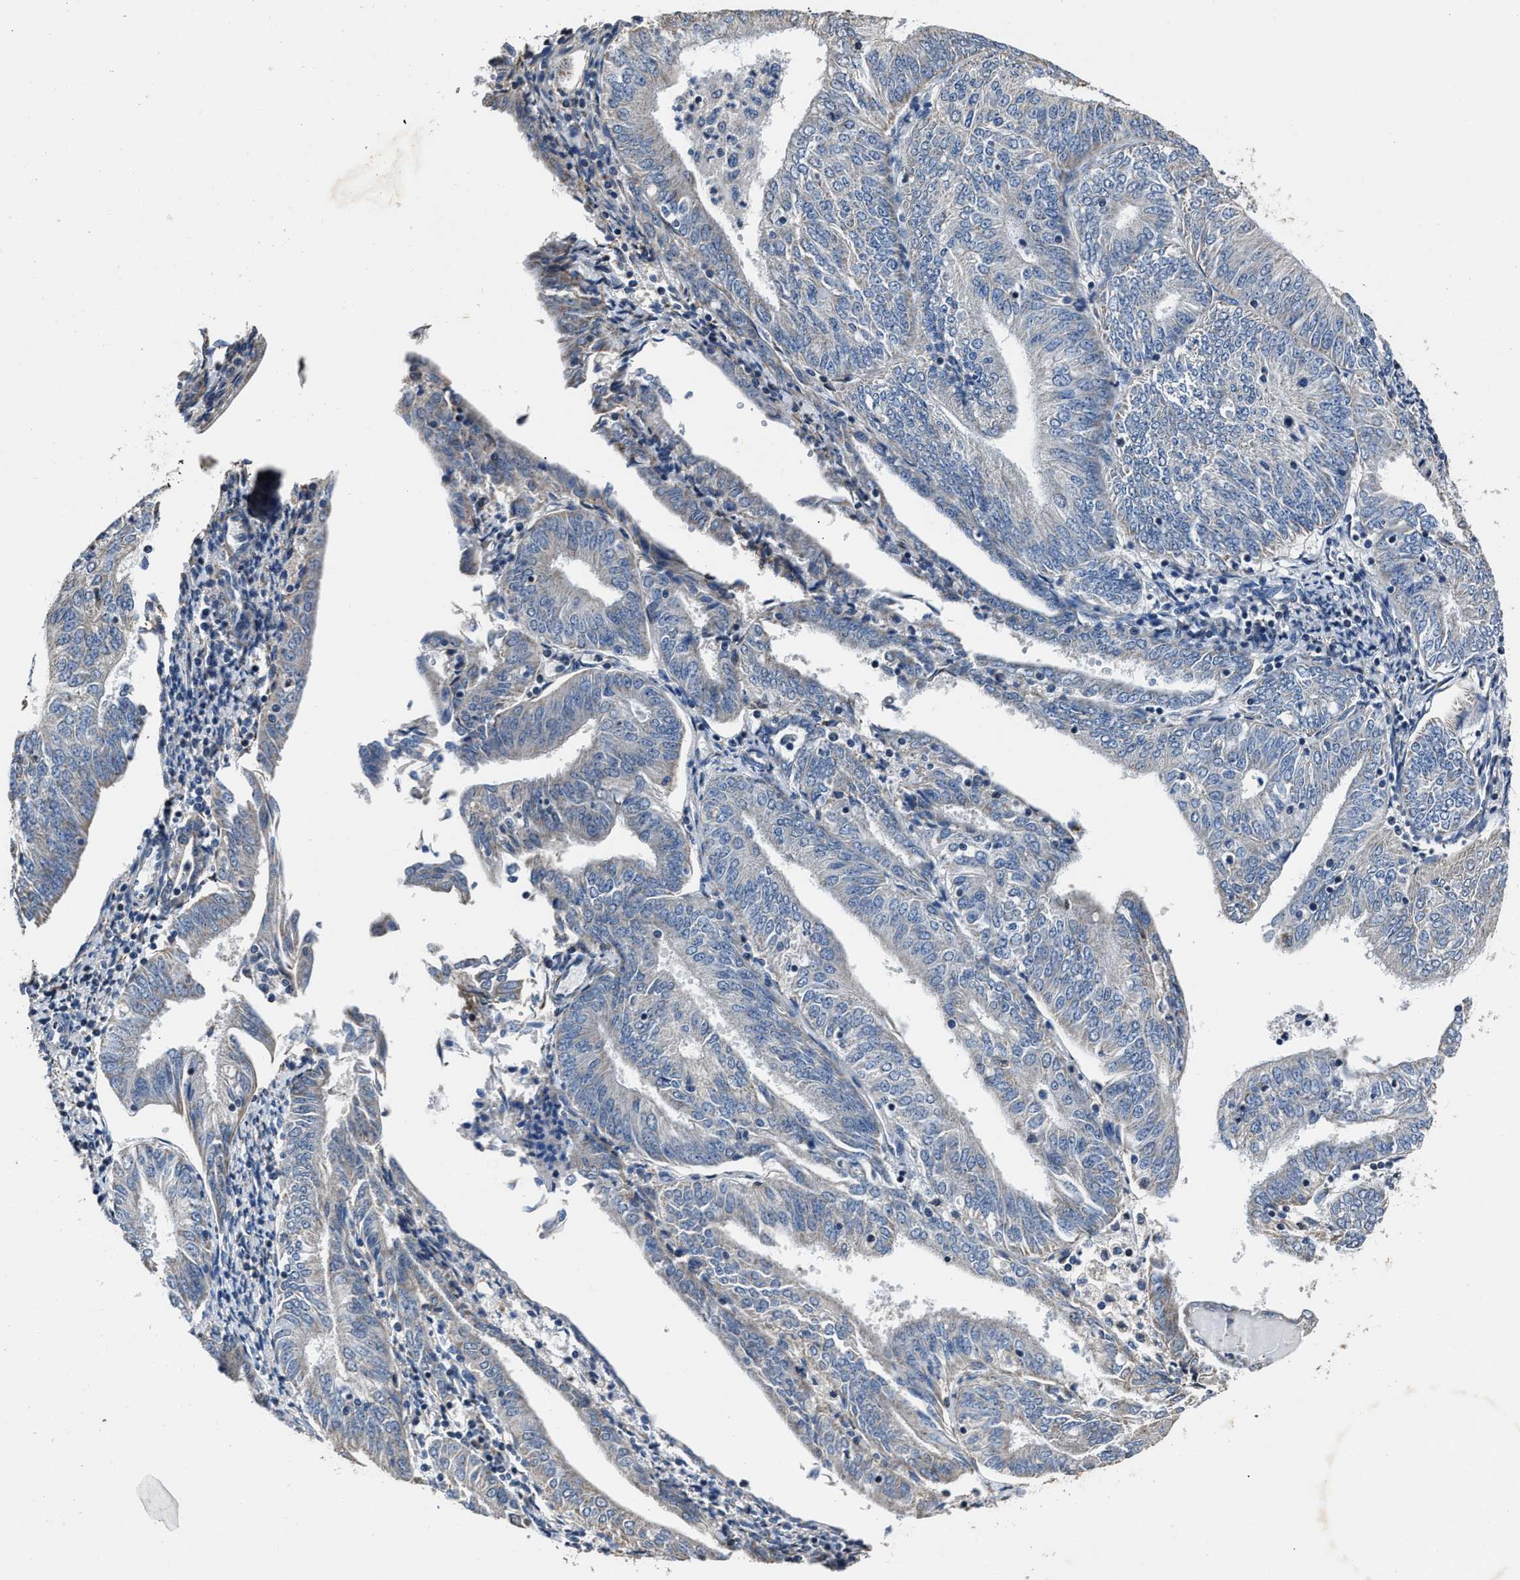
{"staining": {"intensity": "negative", "quantity": "none", "location": "none"}, "tissue": "endometrial cancer", "cell_type": "Tumor cells", "image_type": "cancer", "snomed": [{"axis": "morphology", "description": "Adenocarcinoma, NOS"}, {"axis": "topography", "description": "Endometrium"}], "caption": "High power microscopy image of an immunohistochemistry (IHC) photomicrograph of endometrial adenocarcinoma, revealing no significant staining in tumor cells. Nuclei are stained in blue.", "gene": "NSUN5", "patient": {"sex": "female", "age": 58}}